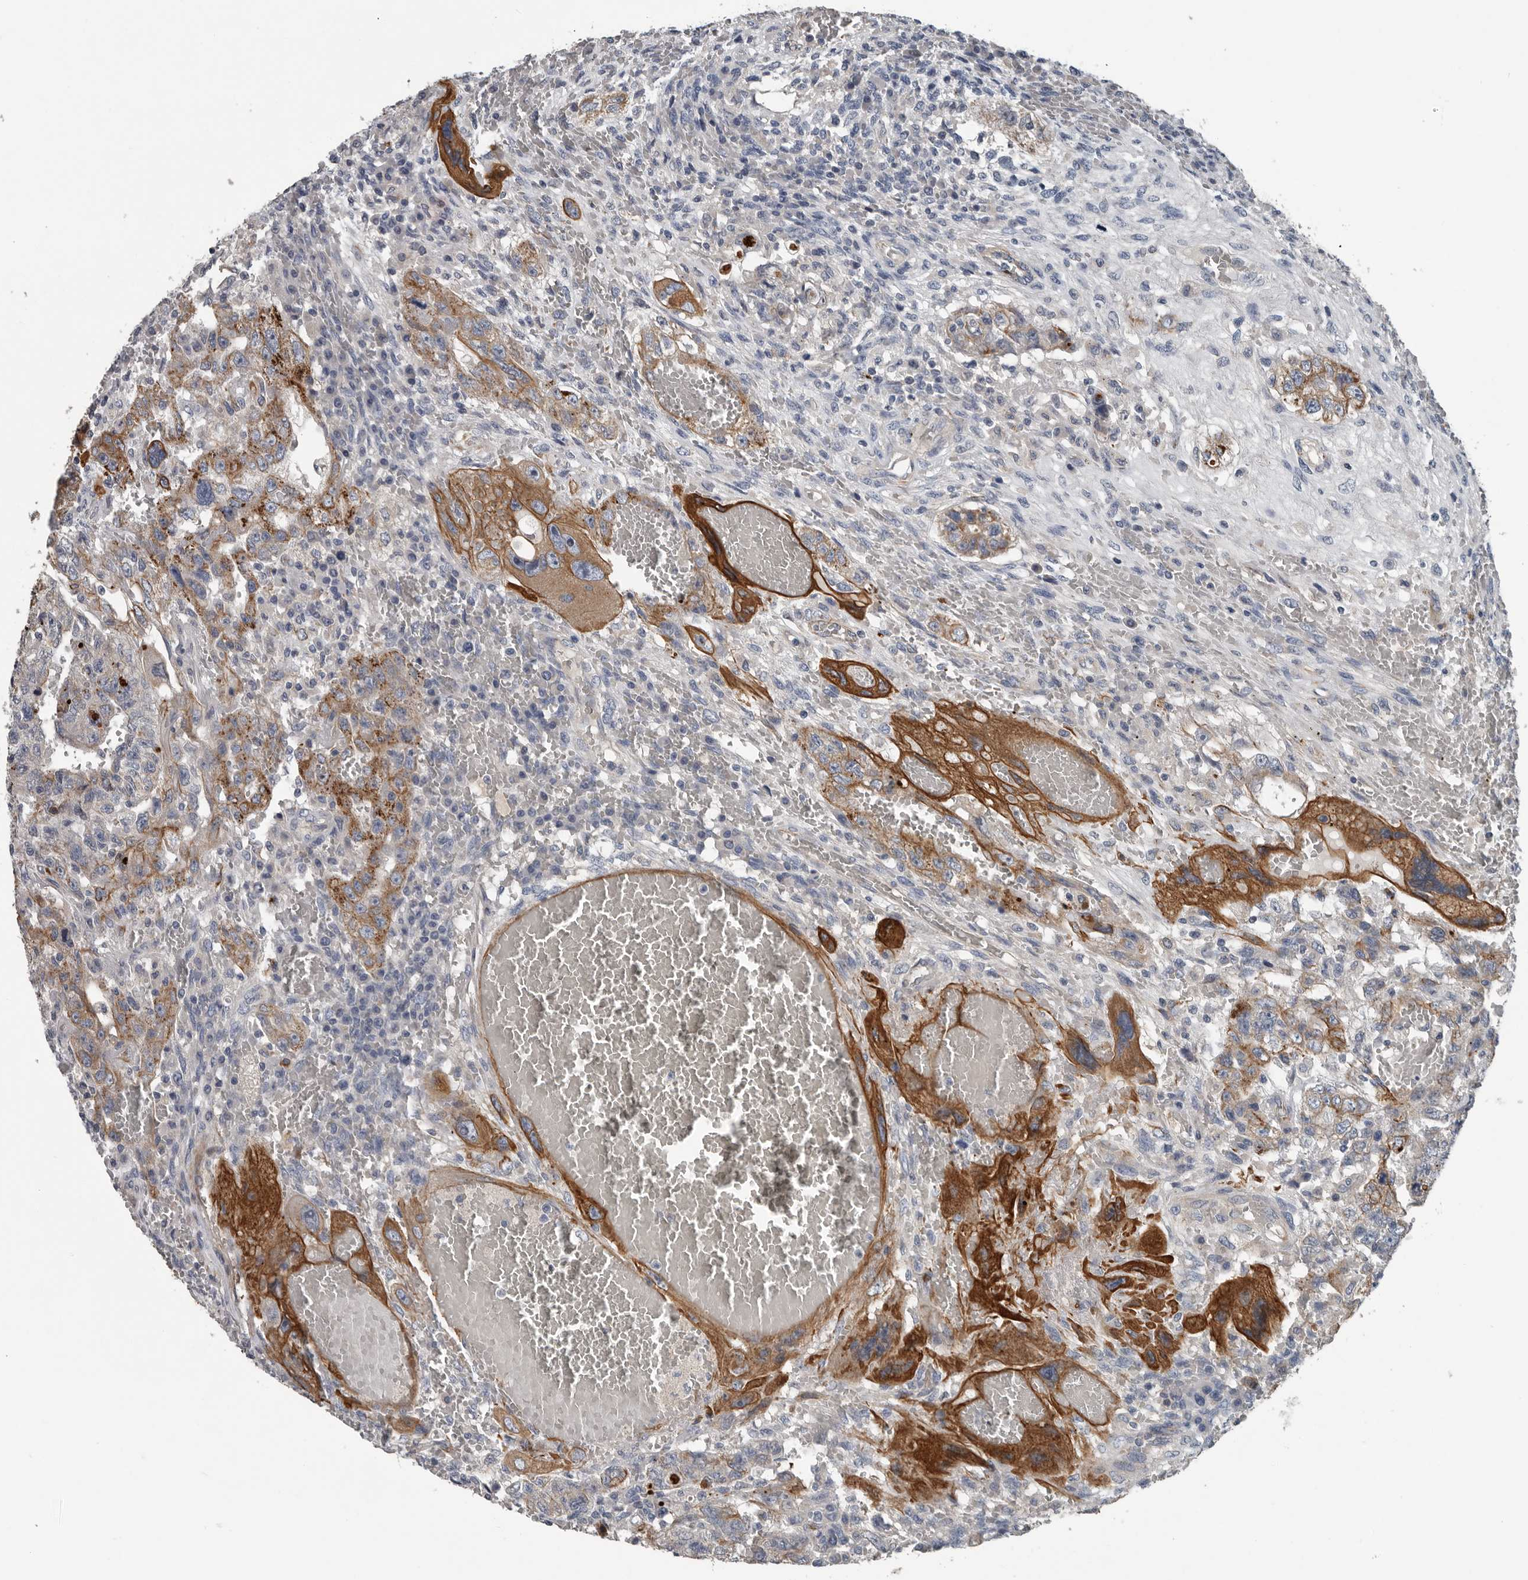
{"staining": {"intensity": "strong", "quantity": "25%-75%", "location": "cytoplasmic/membranous"}, "tissue": "testis cancer", "cell_type": "Tumor cells", "image_type": "cancer", "snomed": [{"axis": "morphology", "description": "Carcinoma, Embryonal, NOS"}, {"axis": "topography", "description": "Testis"}], "caption": "A histopathology image of testis cancer stained for a protein reveals strong cytoplasmic/membranous brown staining in tumor cells.", "gene": "DPY19L4", "patient": {"sex": "male", "age": 26}}